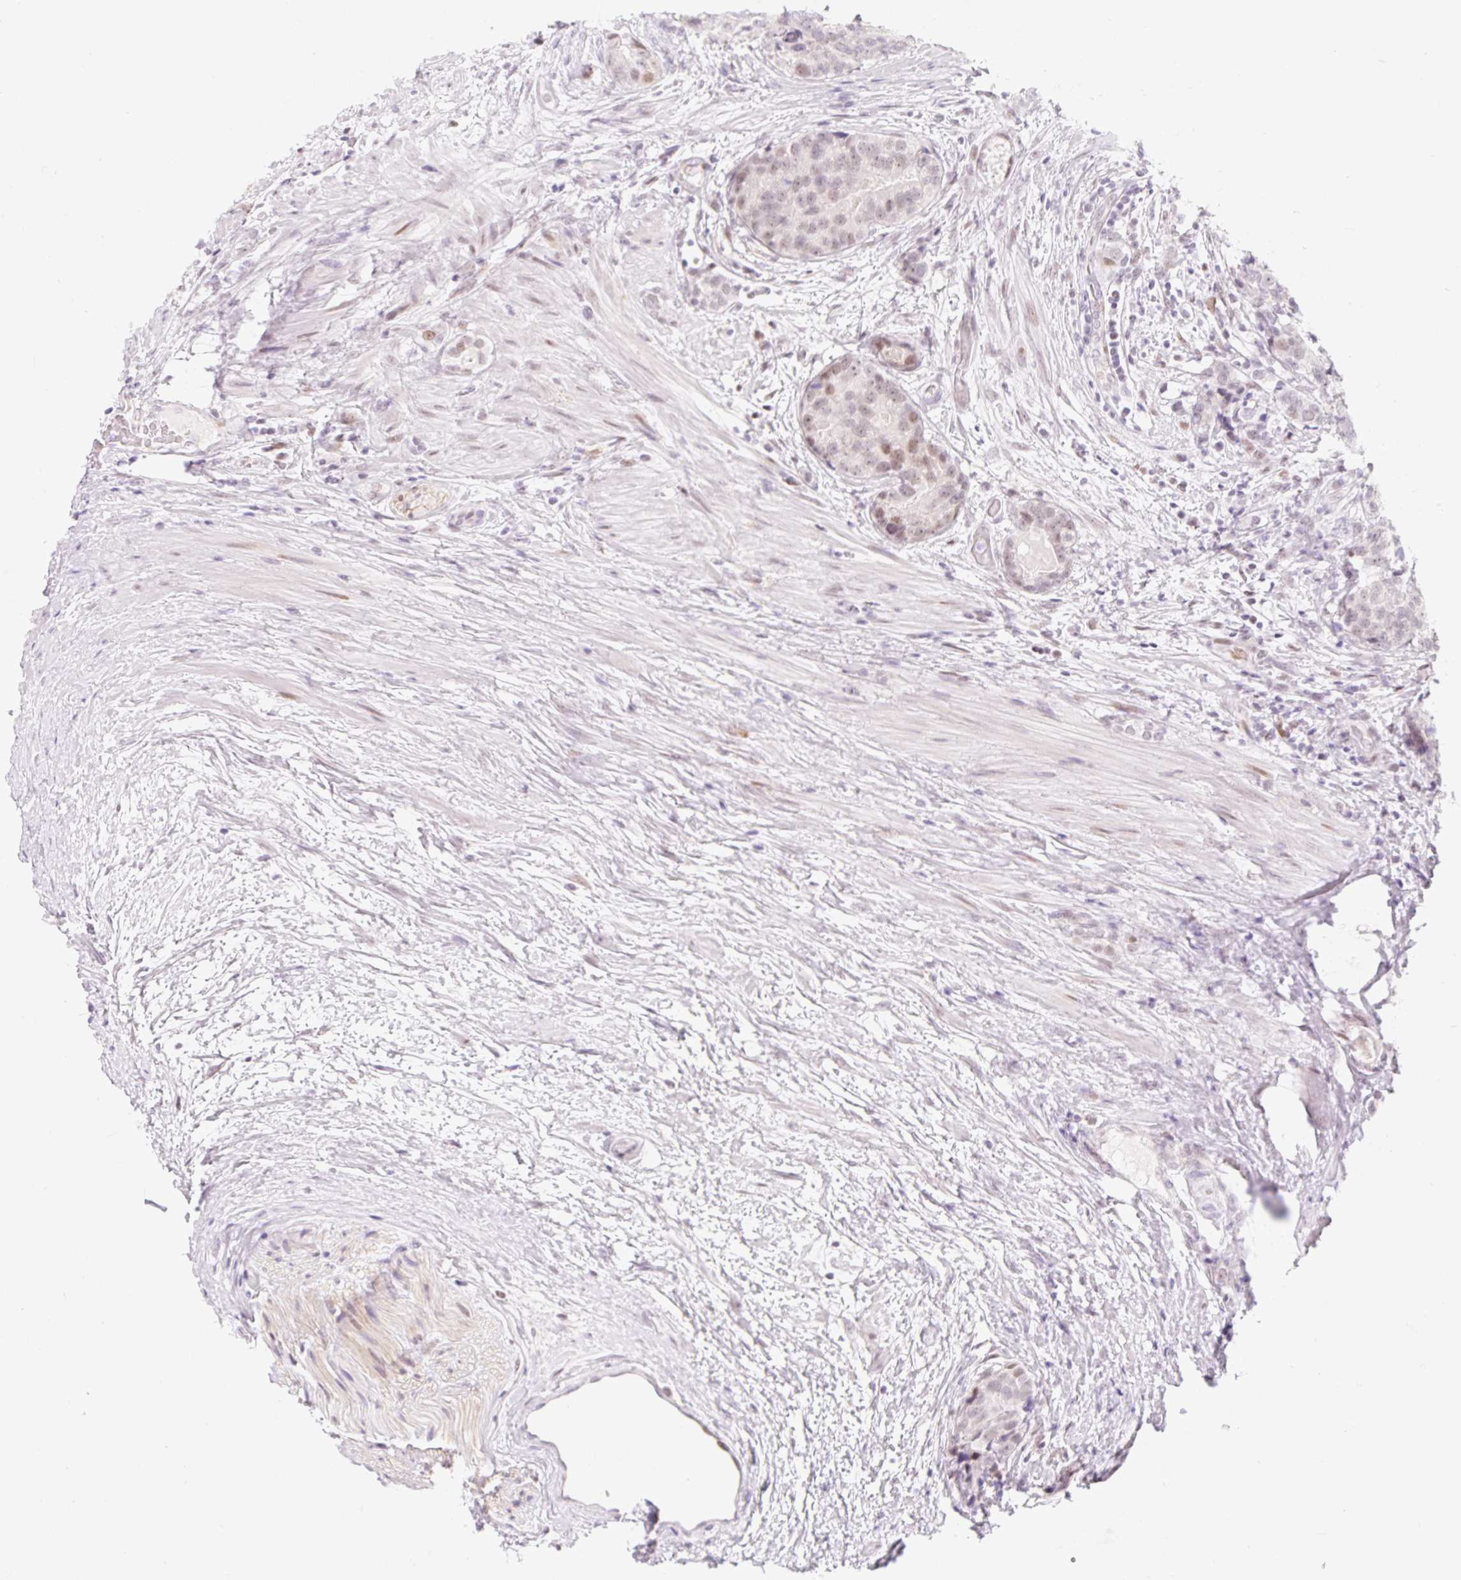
{"staining": {"intensity": "weak", "quantity": "<25%", "location": "nuclear"}, "tissue": "prostate cancer", "cell_type": "Tumor cells", "image_type": "cancer", "snomed": [{"axis": "morphology", "description": "Adenocarcinoma, High grade"}, {"axis": "topography", "description": "Prostate"}], "caption": "An image of human prostate cancer (adenocarcinoma (high-grade)) is negative for staining in tumor cells.", "gene": "H2BW1", "patient": {"sex": "male", "age": 68}}